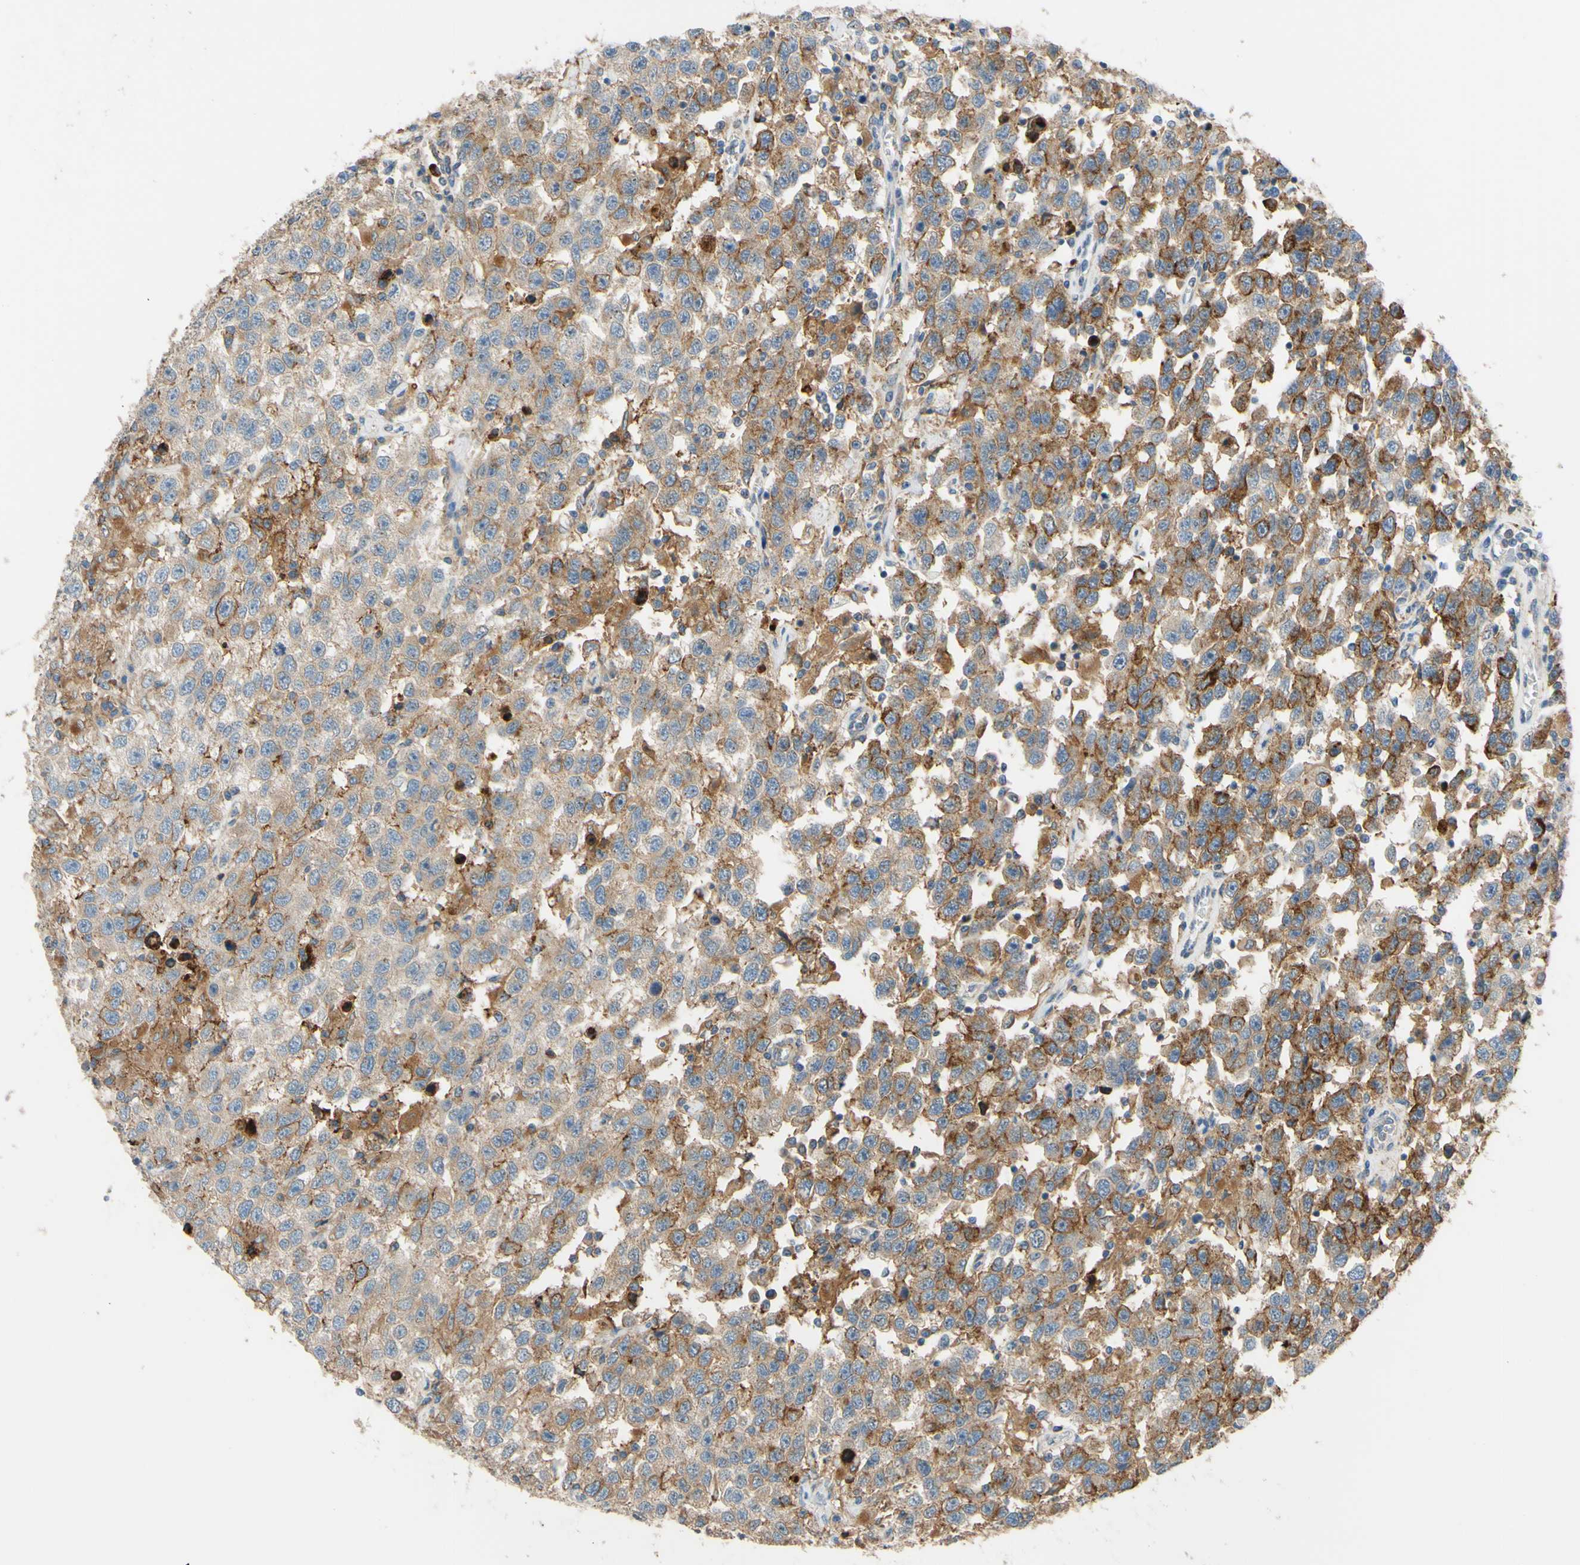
{"staining": {"intensity": "weak", "quantity": "25%-75%", "location": "cytoplasmic/membranous"}, "tissue": "testis cancer", "cell_type": "Tumor cells", "image_type": "cancer", "snomed": [{"axis": "morphology", "description": "Seminoma, NOS"}, {"axis": "topography", "description": "Testis"}], "caption": "This micrograph shows IHC staining of human seminoma (testis), with low weak cytoplasmic/membranous staining in about 25%-75% of tumor cells.", "gene": "POR", "patient": {"sex": "male", "age": 41}}